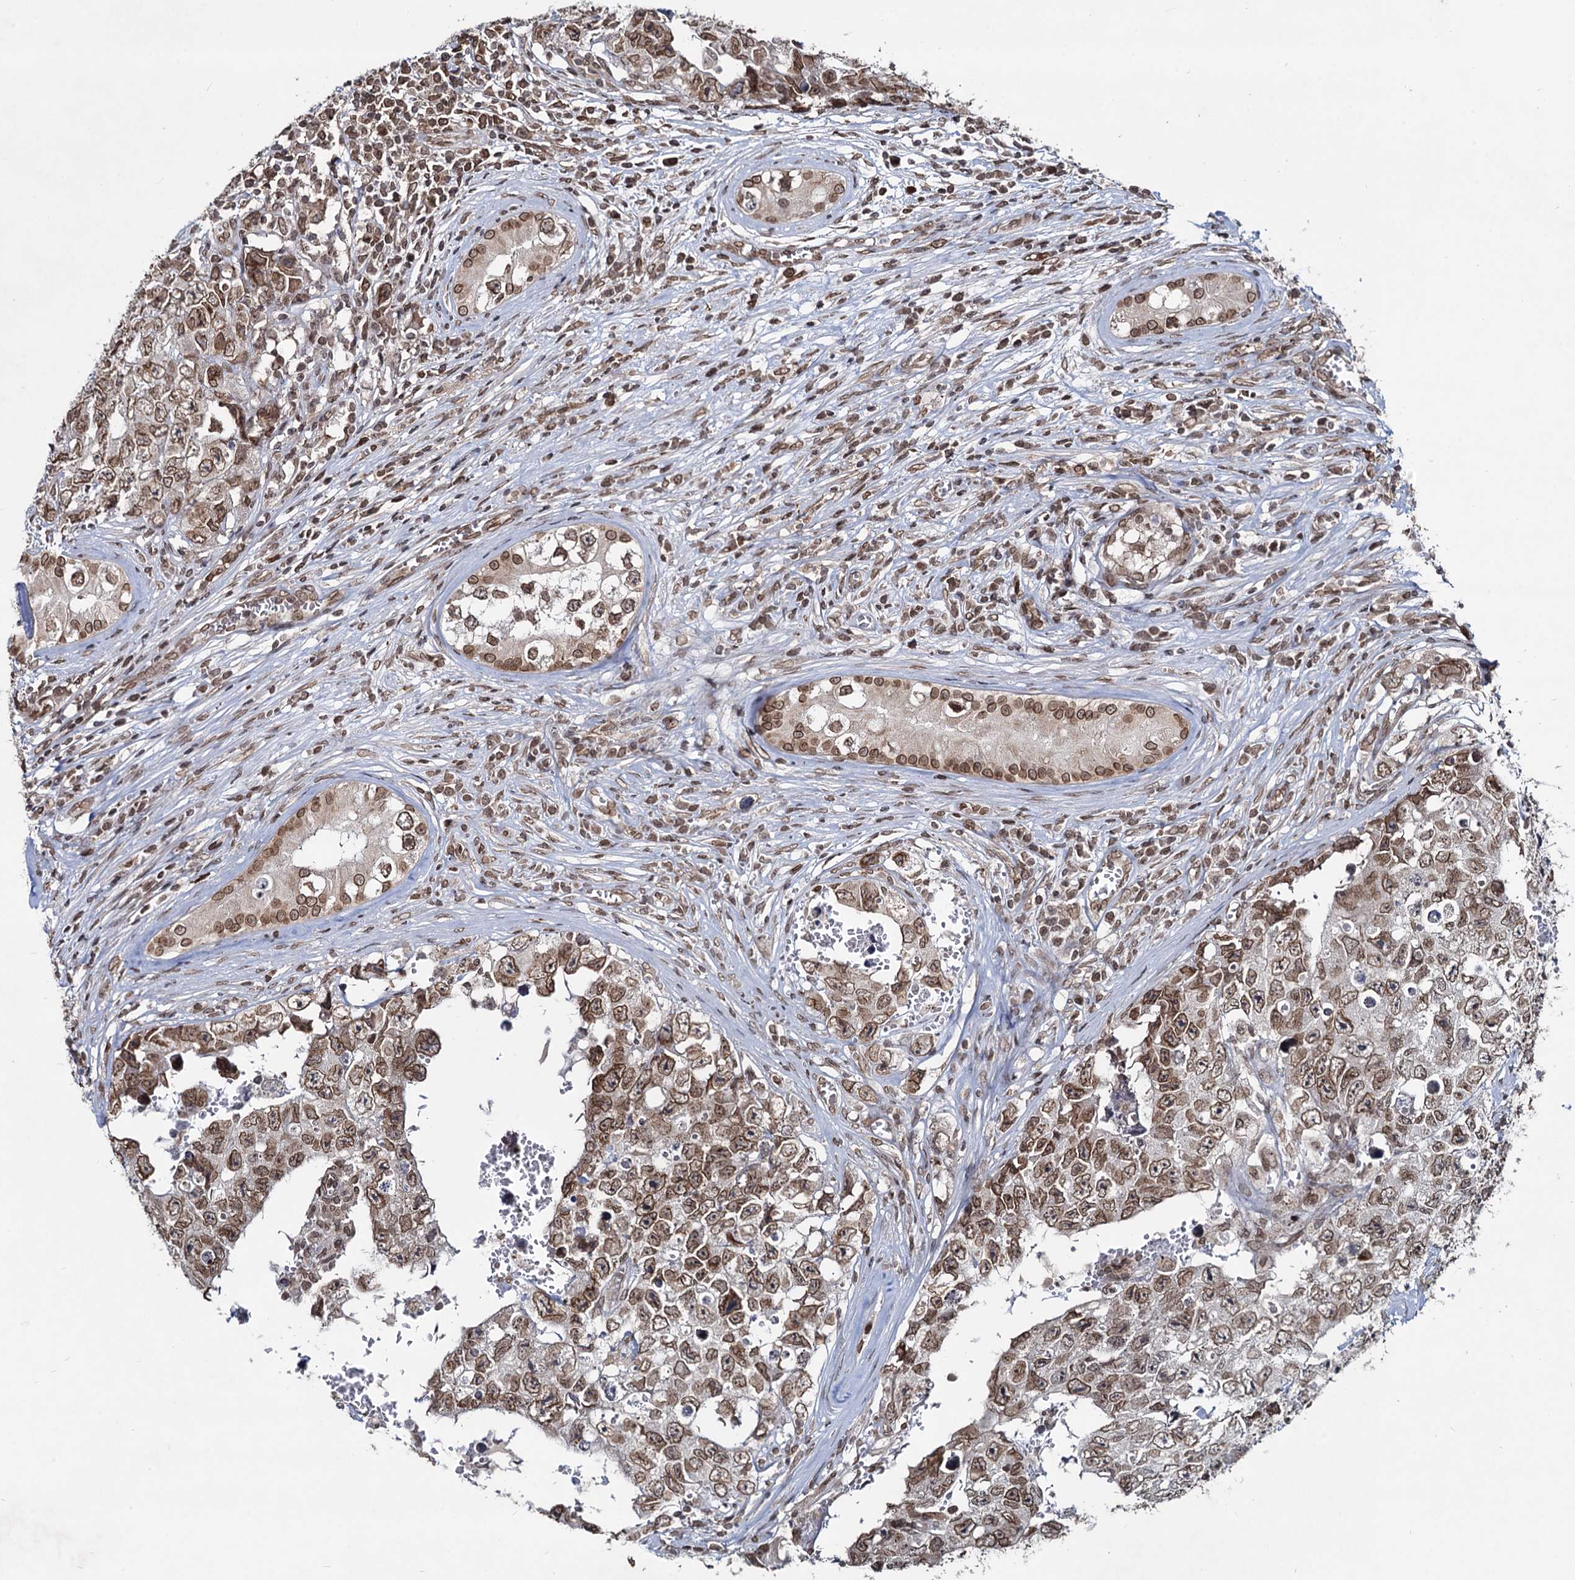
{"staining": {"intensity": "moderate", "quantity": ">75%", "location": "cytoplasmic/membranous,nuclear"}, "tissue": "testis cancer", "cell_type": "Tumor cells", "image_type": "cancer", "snomed": [{"axis": "morphology", "description": "Carcinoma, Embryonal, NOS"}, {"axis": "topography", "description": "Testis"}], "caption": "IHC (DAB (3,3'-diaminobenzidine)) staining of human testis cancer exhibits moderate cytoplasmic/membranous and nuclear protein staining in approximately >75% of tumor cells.", "gene": "RNF6", "patient": {"sex": "male", "age": 17}}